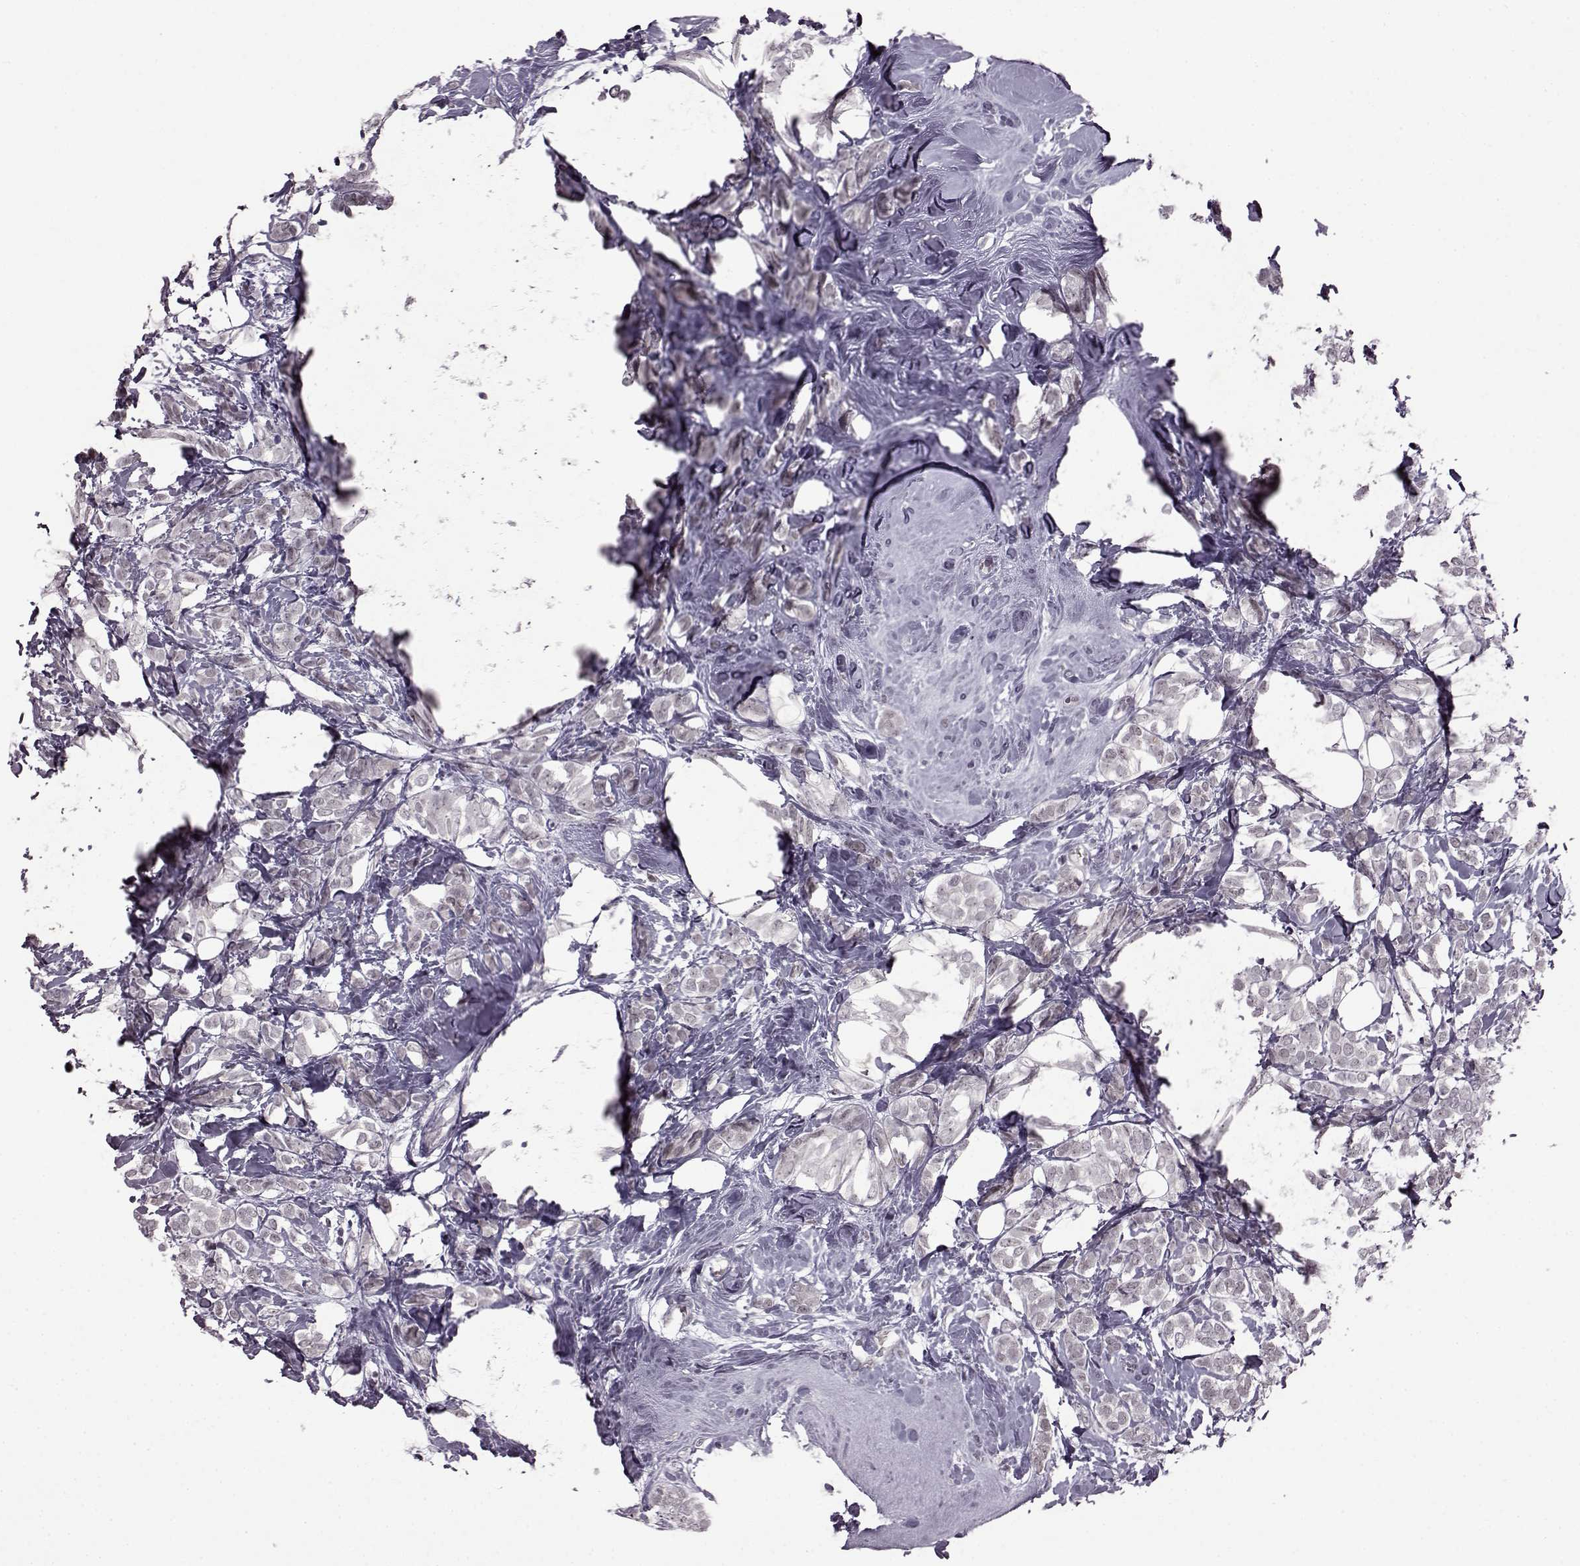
{"staining": {"intensity": "negative", "quantity": "none", "location": "none"}, "tissue": "breast cancer", "cell_type": "Tumor cells", "image_type": "cancer", "snomed": [{"axis": "morphology", "description": "Lobular carcinoma"}, {"axis": "topography", "description": "Breast"}], "caption": "Tumor cells show no significant positivity in breast cancer. Nuclei are stained in blue.", "gene": "SLC28A2", "patient": {"sex": "female", "age": 49}}